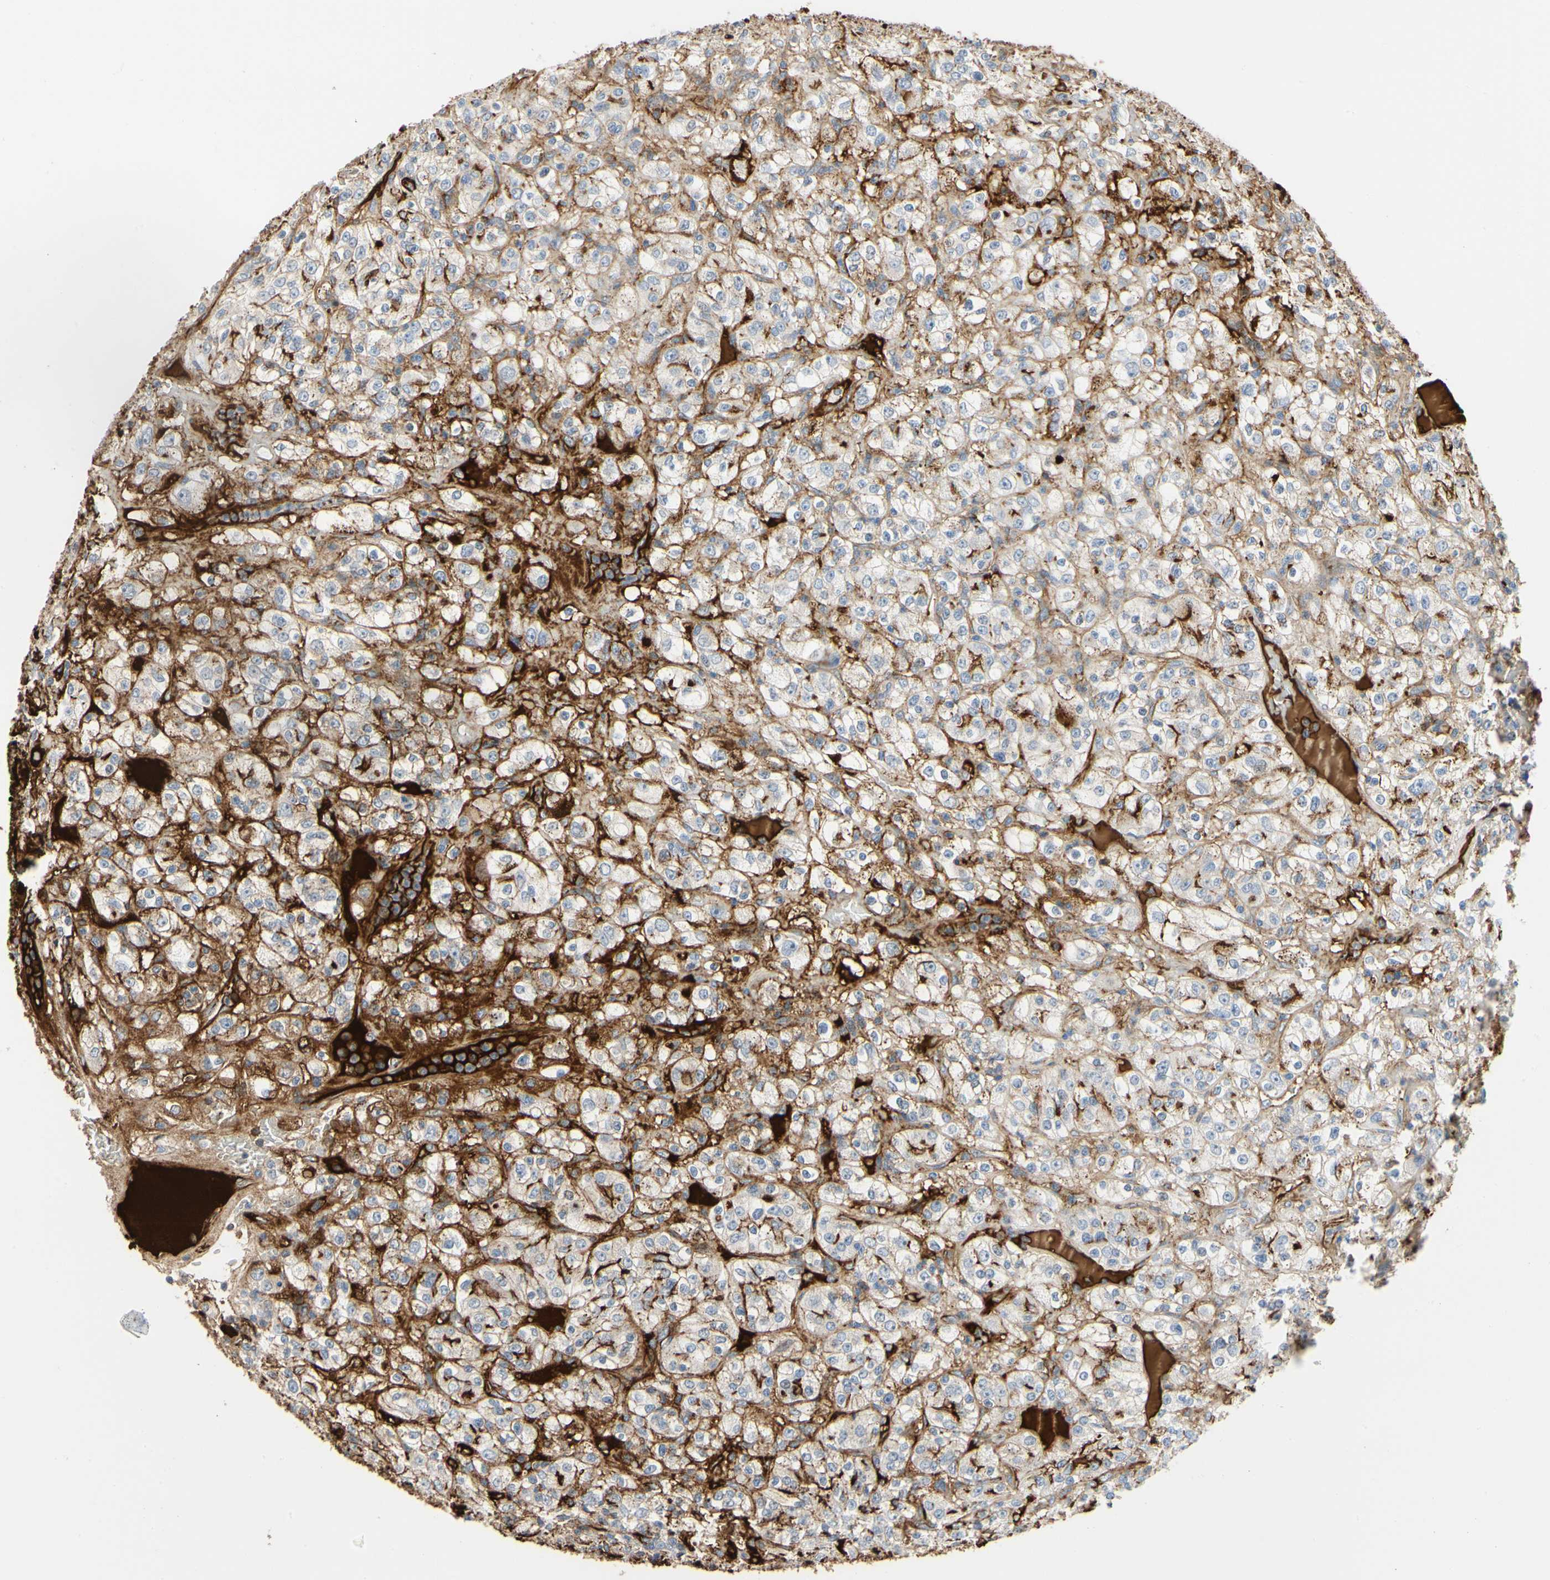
{"staining": {"intensity": "weak", "quantity": ">75%", "location": "cytoplasmic/membranous"}, "tissue": "renal cancer", "cell_type": "Tumor cells", "image_type": "cancer", "snomed": [{"axis": "morphology", "description": "Normal tissue, NOS"}, {"axis": "morphology", "description": "Adenocarcinoma, NOS"}, {"axis": "topography", "description": "Kidney"}], "caption": "Renal cancer (adenocarcinoma) stained for a protein (brown) shows weak cytoplasmic/membranous positive expression in approximately >75% of tumor cells.", "gene": "FGB", "patient": {"sex": "female", "age": 72}}